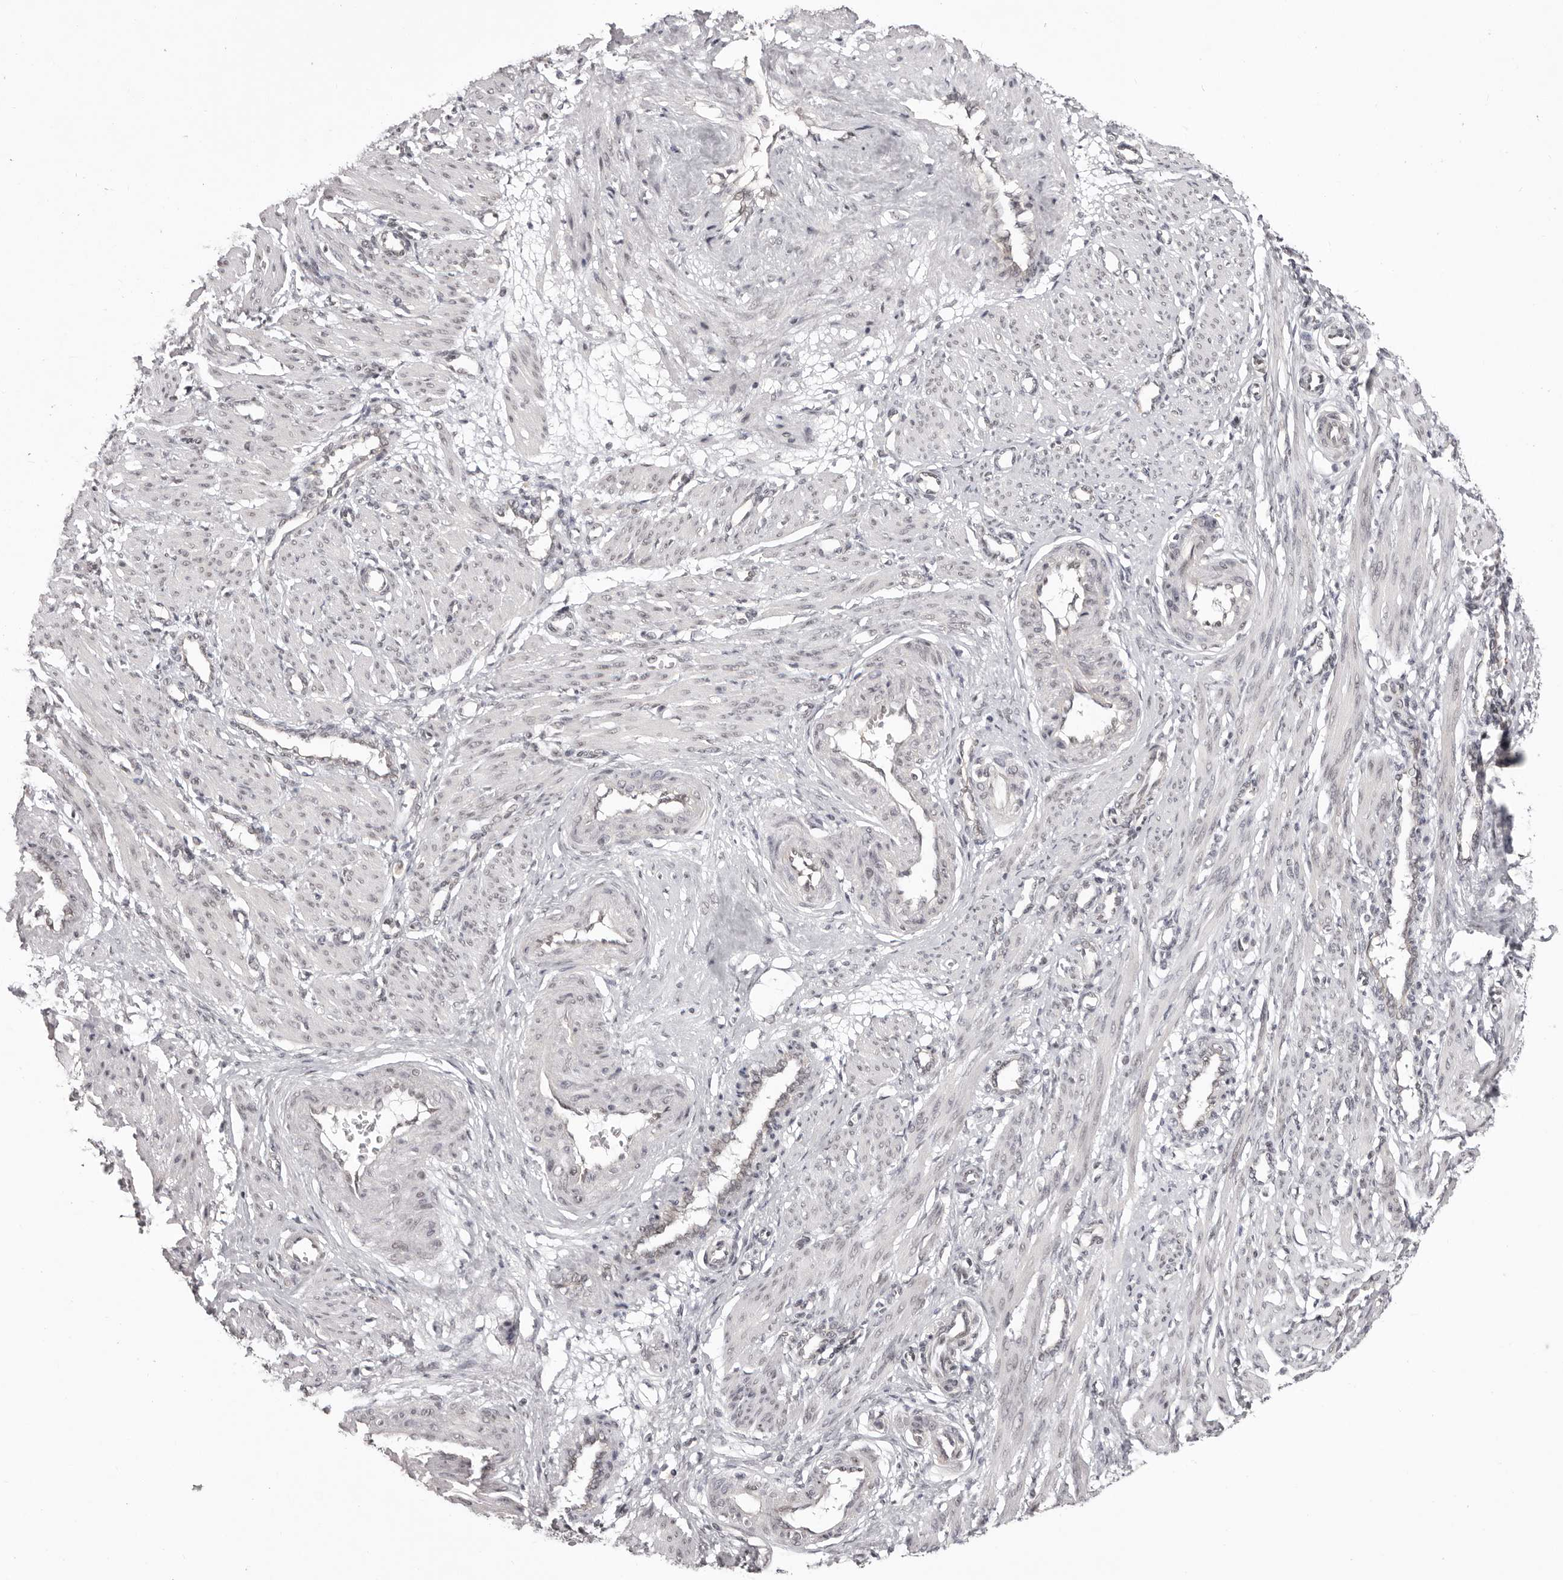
{"staining": {"intensity": "negative", "quantity": "none", "location": "none"}, "tissue": "smooth muscle", "cell_type": "Smooth muscle cells", "image_type": "normal", "snomed": [{"axis": "morphology", "description": "Normal tissue, NOS"}, {"axis": "topography", "description": "Endometrium"}], "caption": "A histopathology image of human smooth muscle is negative for staining in smooth muscle cells.", "gene": "RNF2", "patient": {"sex": "female", "age": 33}}